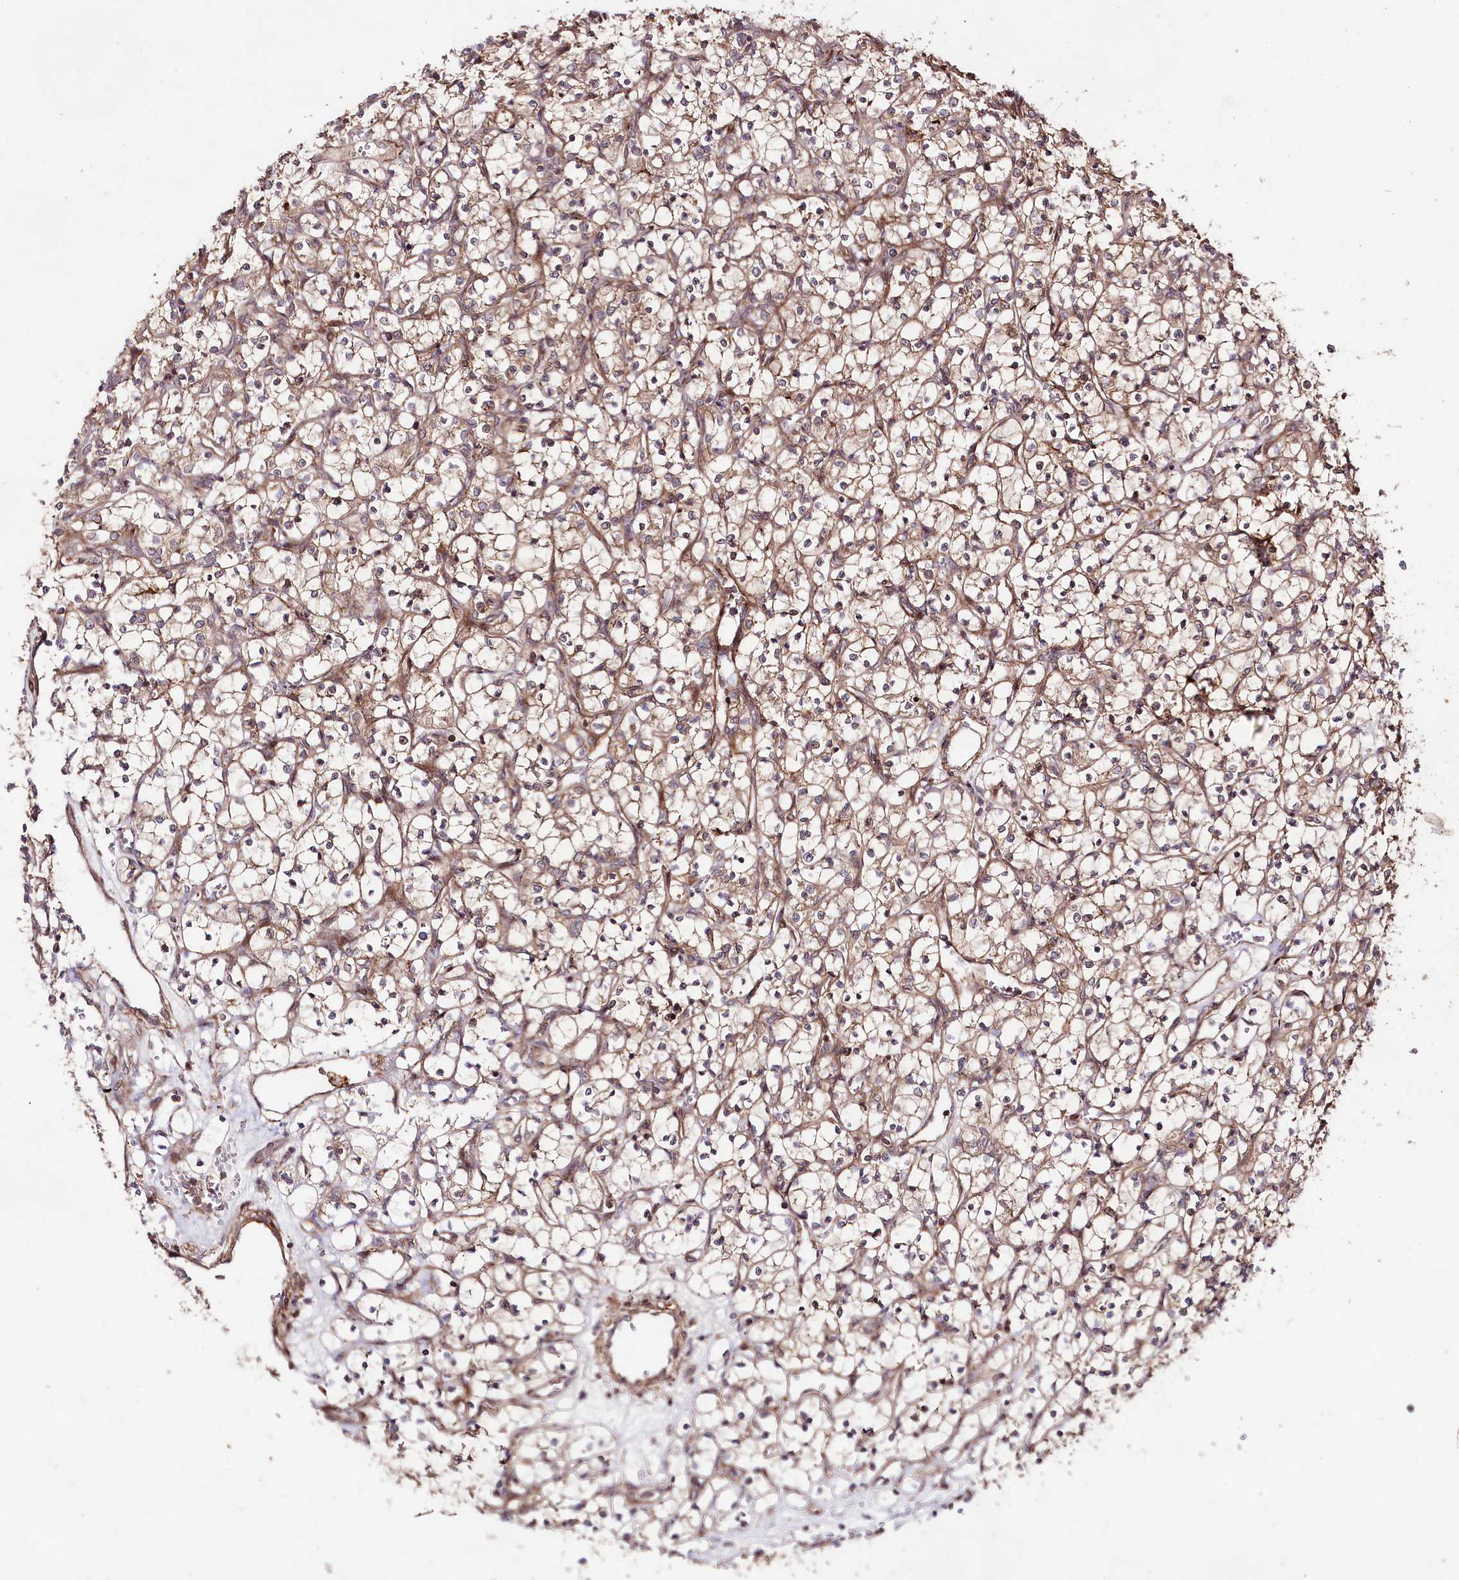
{"staining": {"intensity": "moderate", "quantity": ">75%", "location": "cytoplasmic/membranous"}, "tissue": "renal cancer", "cell_type": "Tumor cells", "image_type": "cancer", "snomed": [{"axis": "morphology", "description": "Adenocarcinoma, NOS"}, {"axis": "topography", "description": "Kidney"}], "caption": "Immunohistochemistry (IHC) (DAB (3,3'-diaminobenzidine)) staining of human renal cancer shows moderate cytoplasmic/membranous protein staining in about >75% of tumor cells. (IHC, brightfield microscopy, high magnification).", "gene": "PHLDB1", "patient": {"sex": "female", "age": 69}}